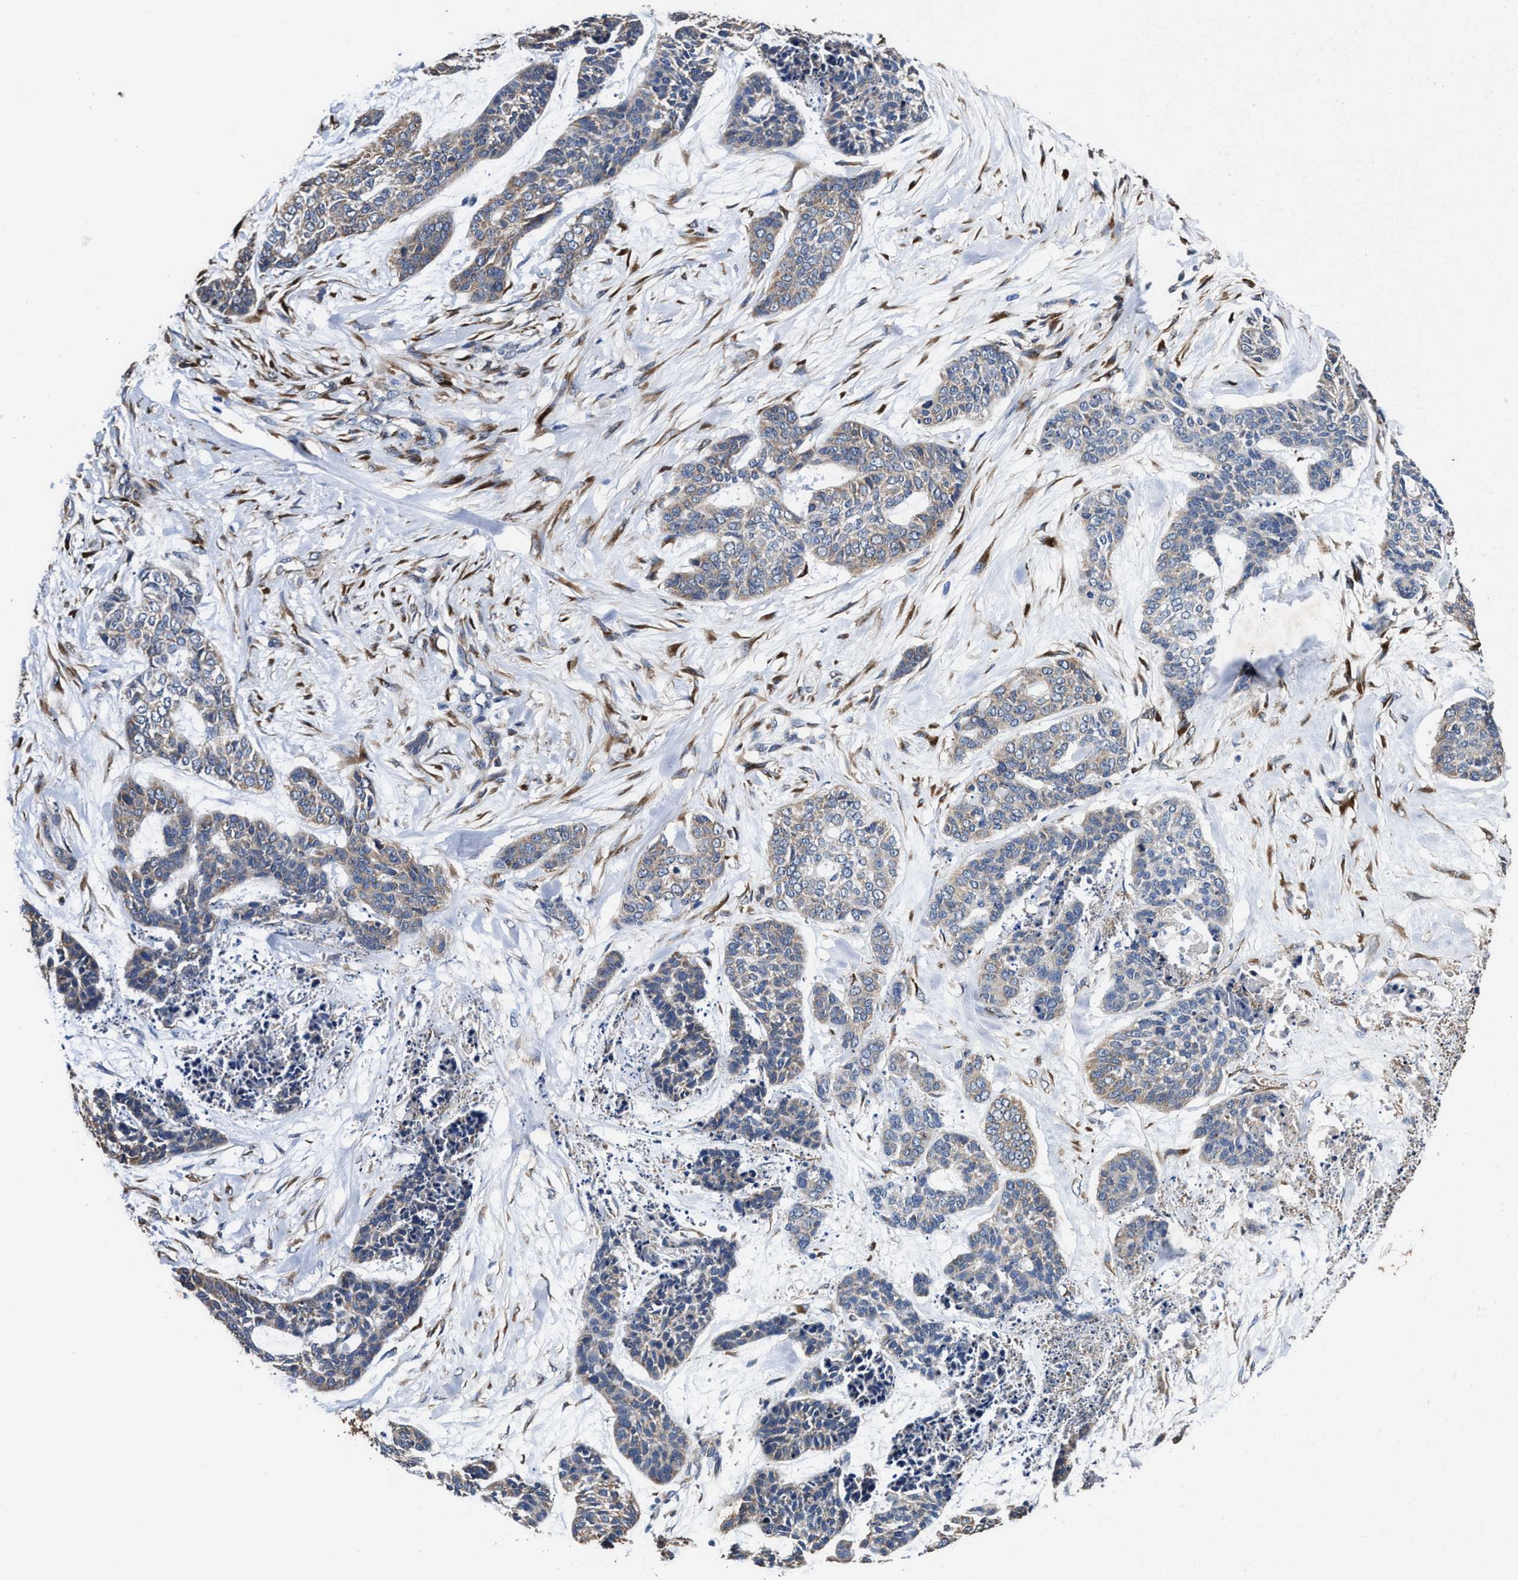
{"staining": {"intensity": "weak", "quantity": "25%-75%", "location": "cytoplasmic/membranous"}, "tissue": "skin cancer", "cell_type": "Tumor cells", "image_type": "cancer", "snomed": [{"axis": "morphology", "description": "Basal cell carcinoma"}, {"axis": "topography", "description": "Skin"}], "caption": "Immunohistochemistry micrograph of skin cancer (basal cell carcinoma) stained for a protein (brown), which exhibits low levels of weak cytoplasmic/membranous staining in approximately 25%-75% of tumor cells.", "gene": "IDNK", "patient": {"sex": "female", "age": 64}}